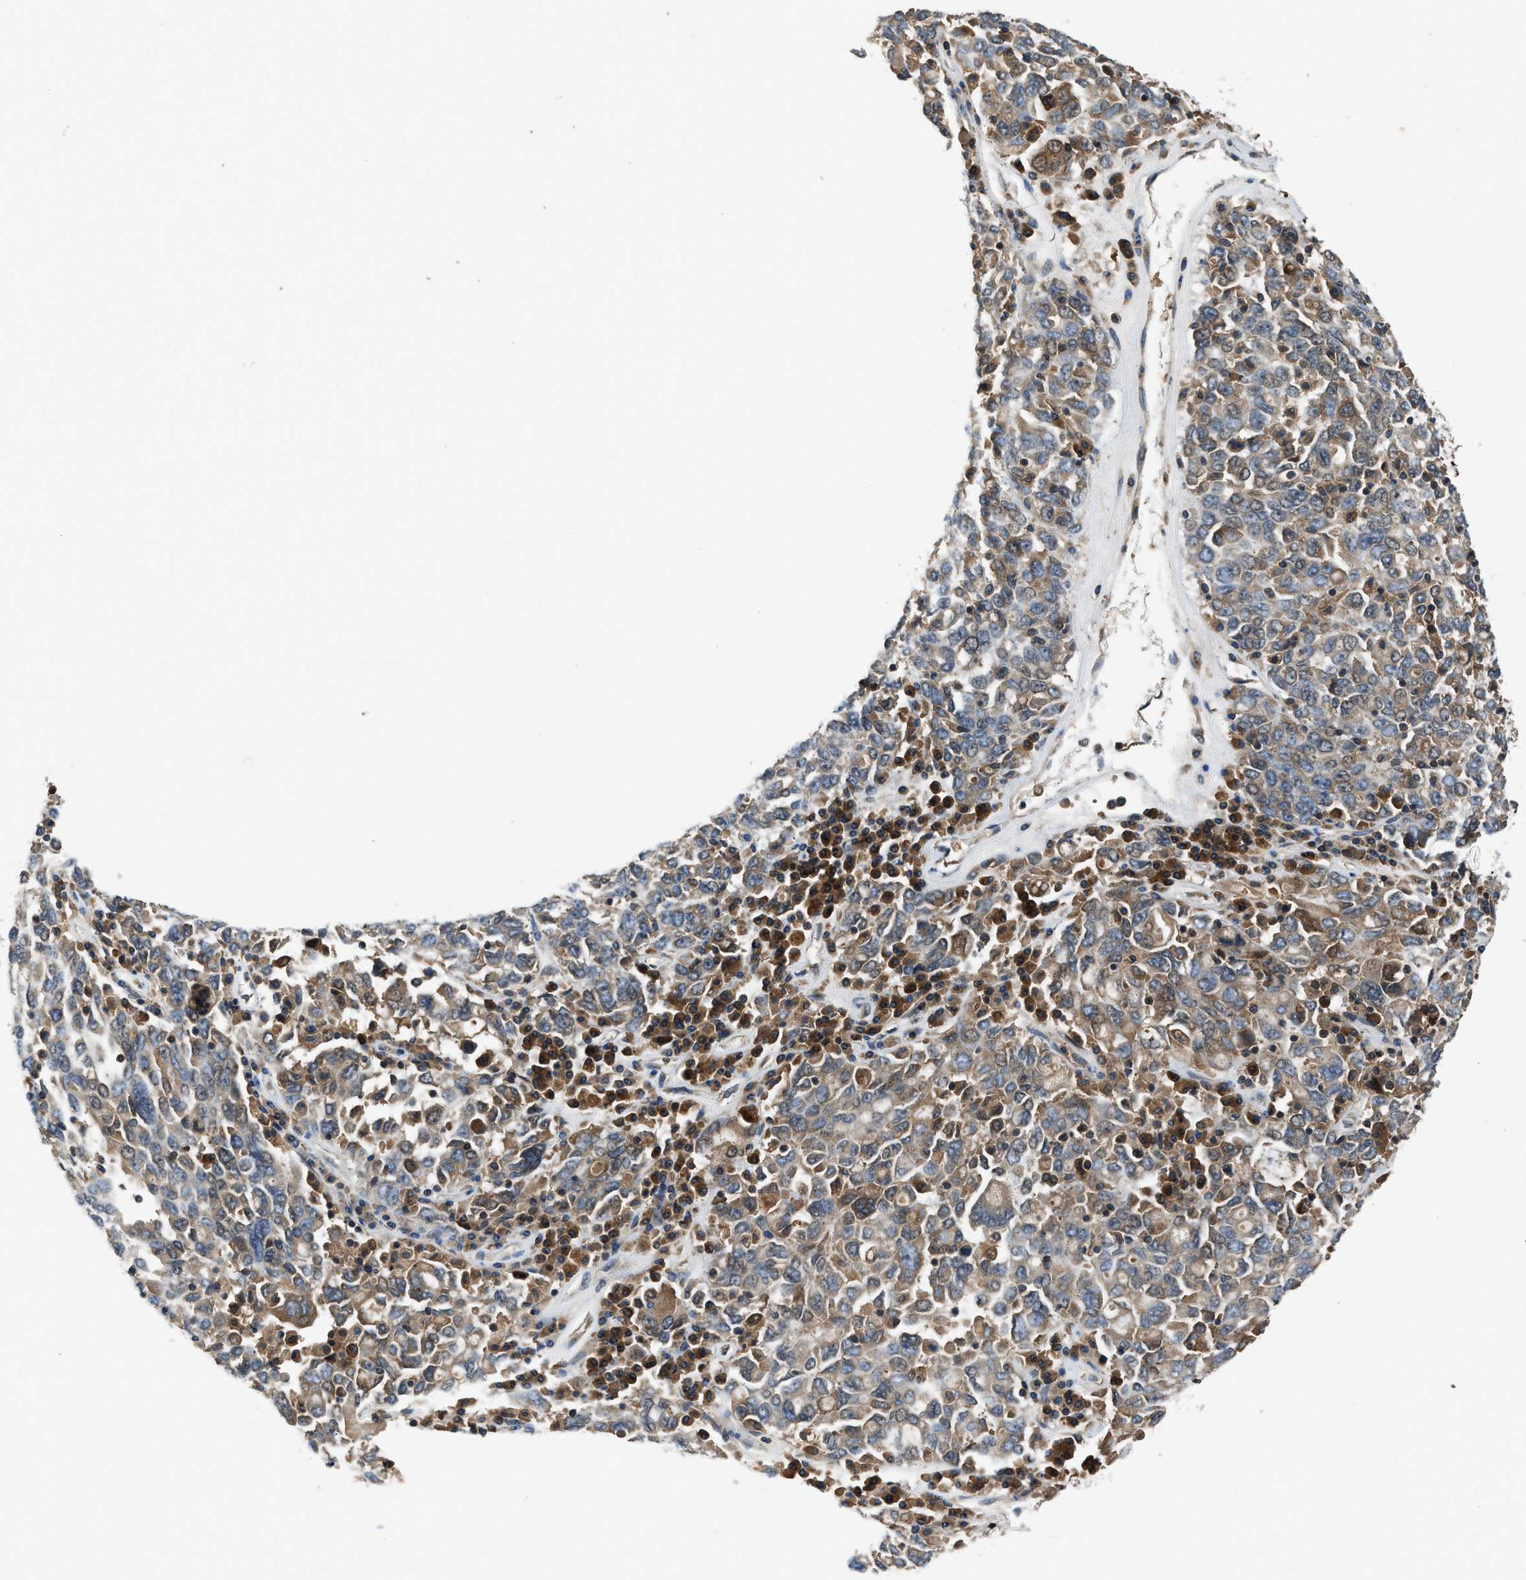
{"staining": {"intensity": "moderate", "quantity": "<25%", "location": "cytoplasmic/membranous"}, "tissue": "ovarian cancer", "cell_type": "Tumor cells", "image_type": "cancer", "snomed": [{"axis": "morphology", "description": "Carcinoma, endometroid"}, {"axis": "topography", "description": "Ovary"}], "caption": "The immunohistochemical stain labels moderate cytoplasmic/membranous staining in tumor cells of ovarian cancer (endometroid carcinoma) tissue.", "gene": "PAFAH2", "patient": {"sex": "female", "age": 62}}